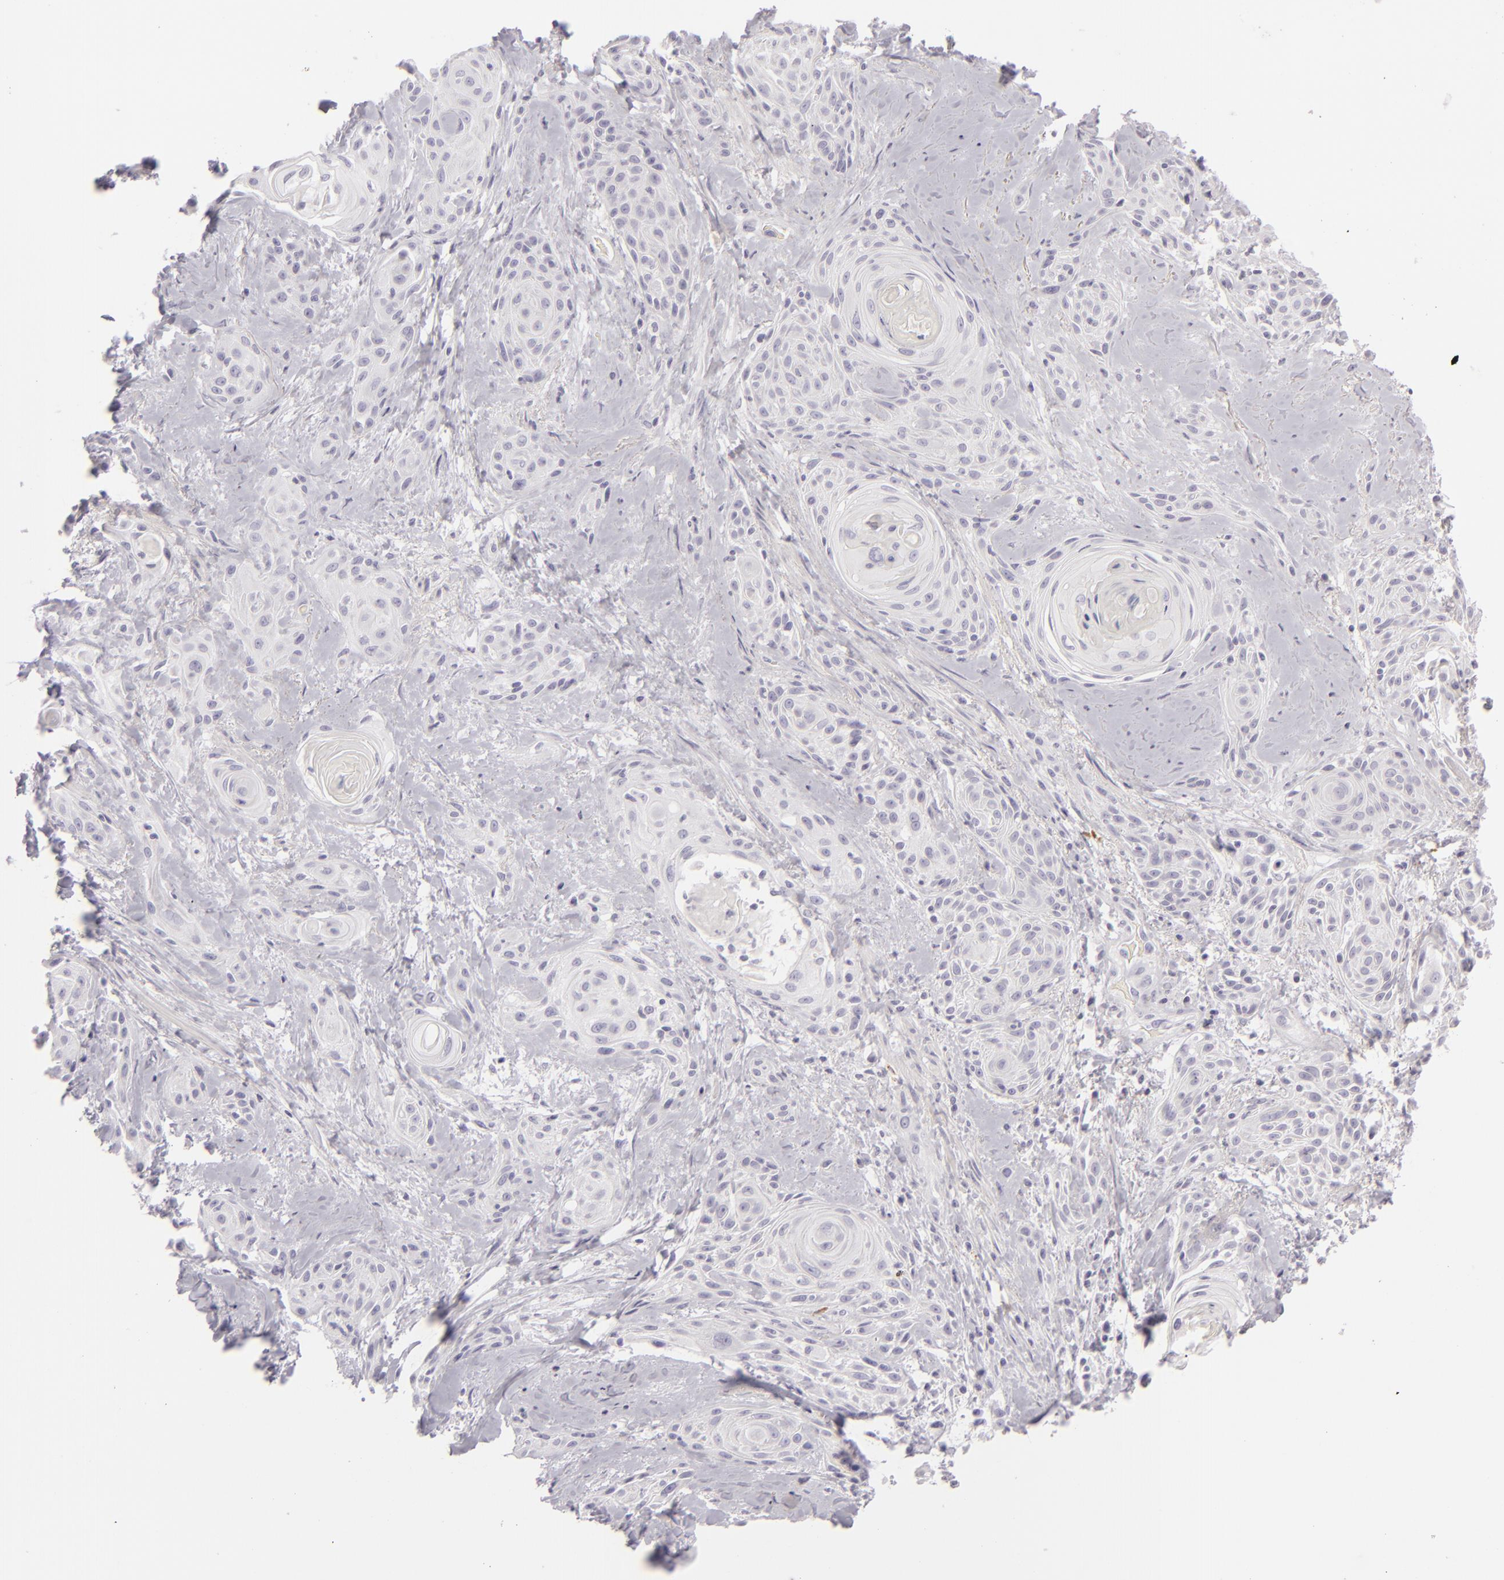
{"staining": {"intensity": "negative", "quantity": "none", "location": "none"}, "tissue": "skin cancer", "cell_type": "Tumor cells", "image_type": "cancer", "snomed": [{"axis": "morphology", "description": "Squamous cell carcinoma, NOS"}, {"axis": "topography", "description": "Skin"}, {"axis": "topography", "description": "Anal"}], "caption": "Histopathology image shows no protein expression in tumor cells of skin squamous cell carcinoma tissue.", "gene": "CDX2", "patient": {"sex": "male", "age": 64}}